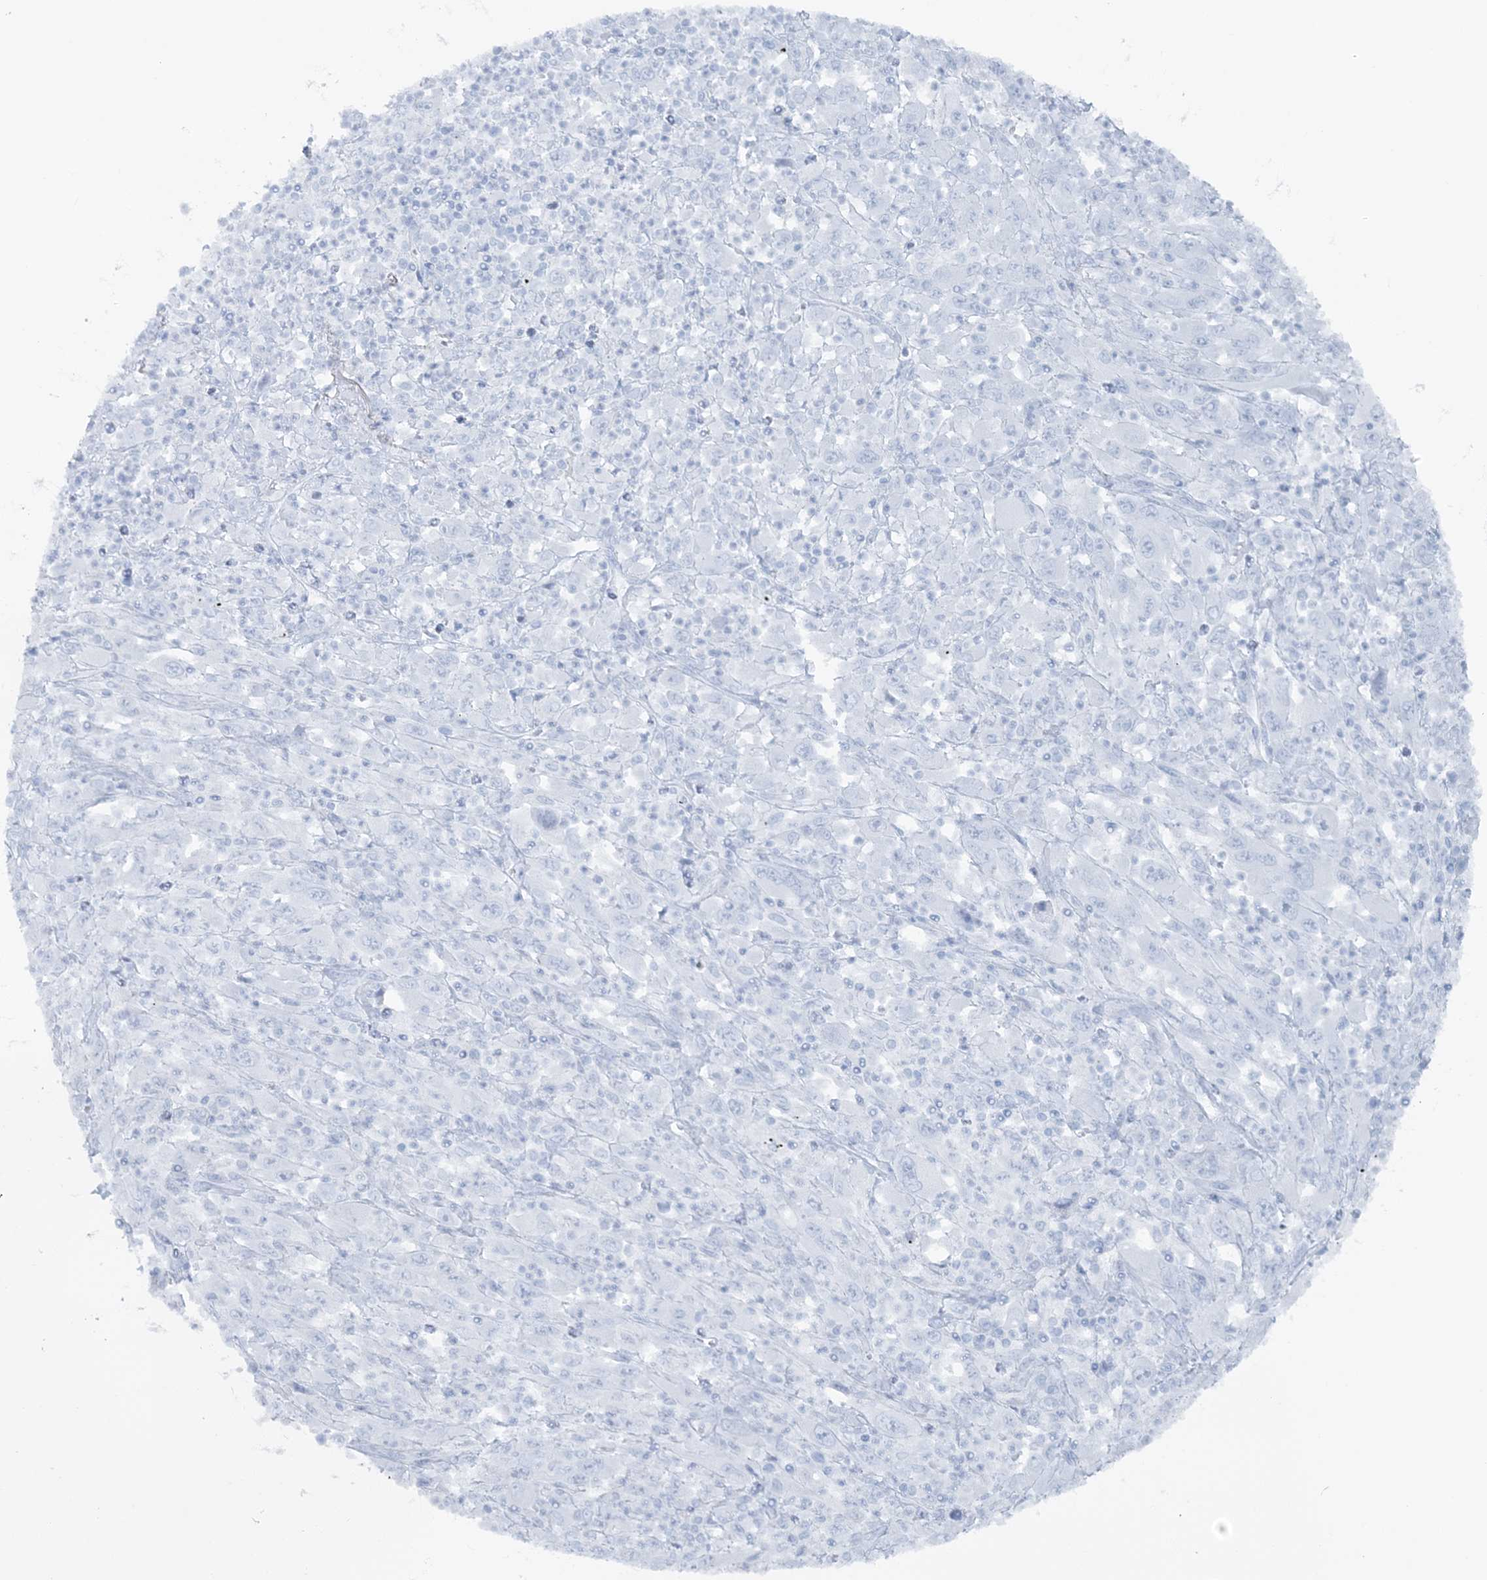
{"staining": {"intensity": "negative", "quantity": "none", "location": "none"}, "tissue": "melanoma", "cell_type": "Tumor cells", "image_type": "cancer", "snomed": [{"axis": "morphology", "description": "Malignant melanoma, Metastatic site"}, {"axis": "topography", "description": "Skin"}], "caption": "Protein analysis of malignant melanoma (metastatic site) displays no significant positivity in tumor cells.", "gene": "ATP11A", "patient": {"sex": "female", "age": 56}}